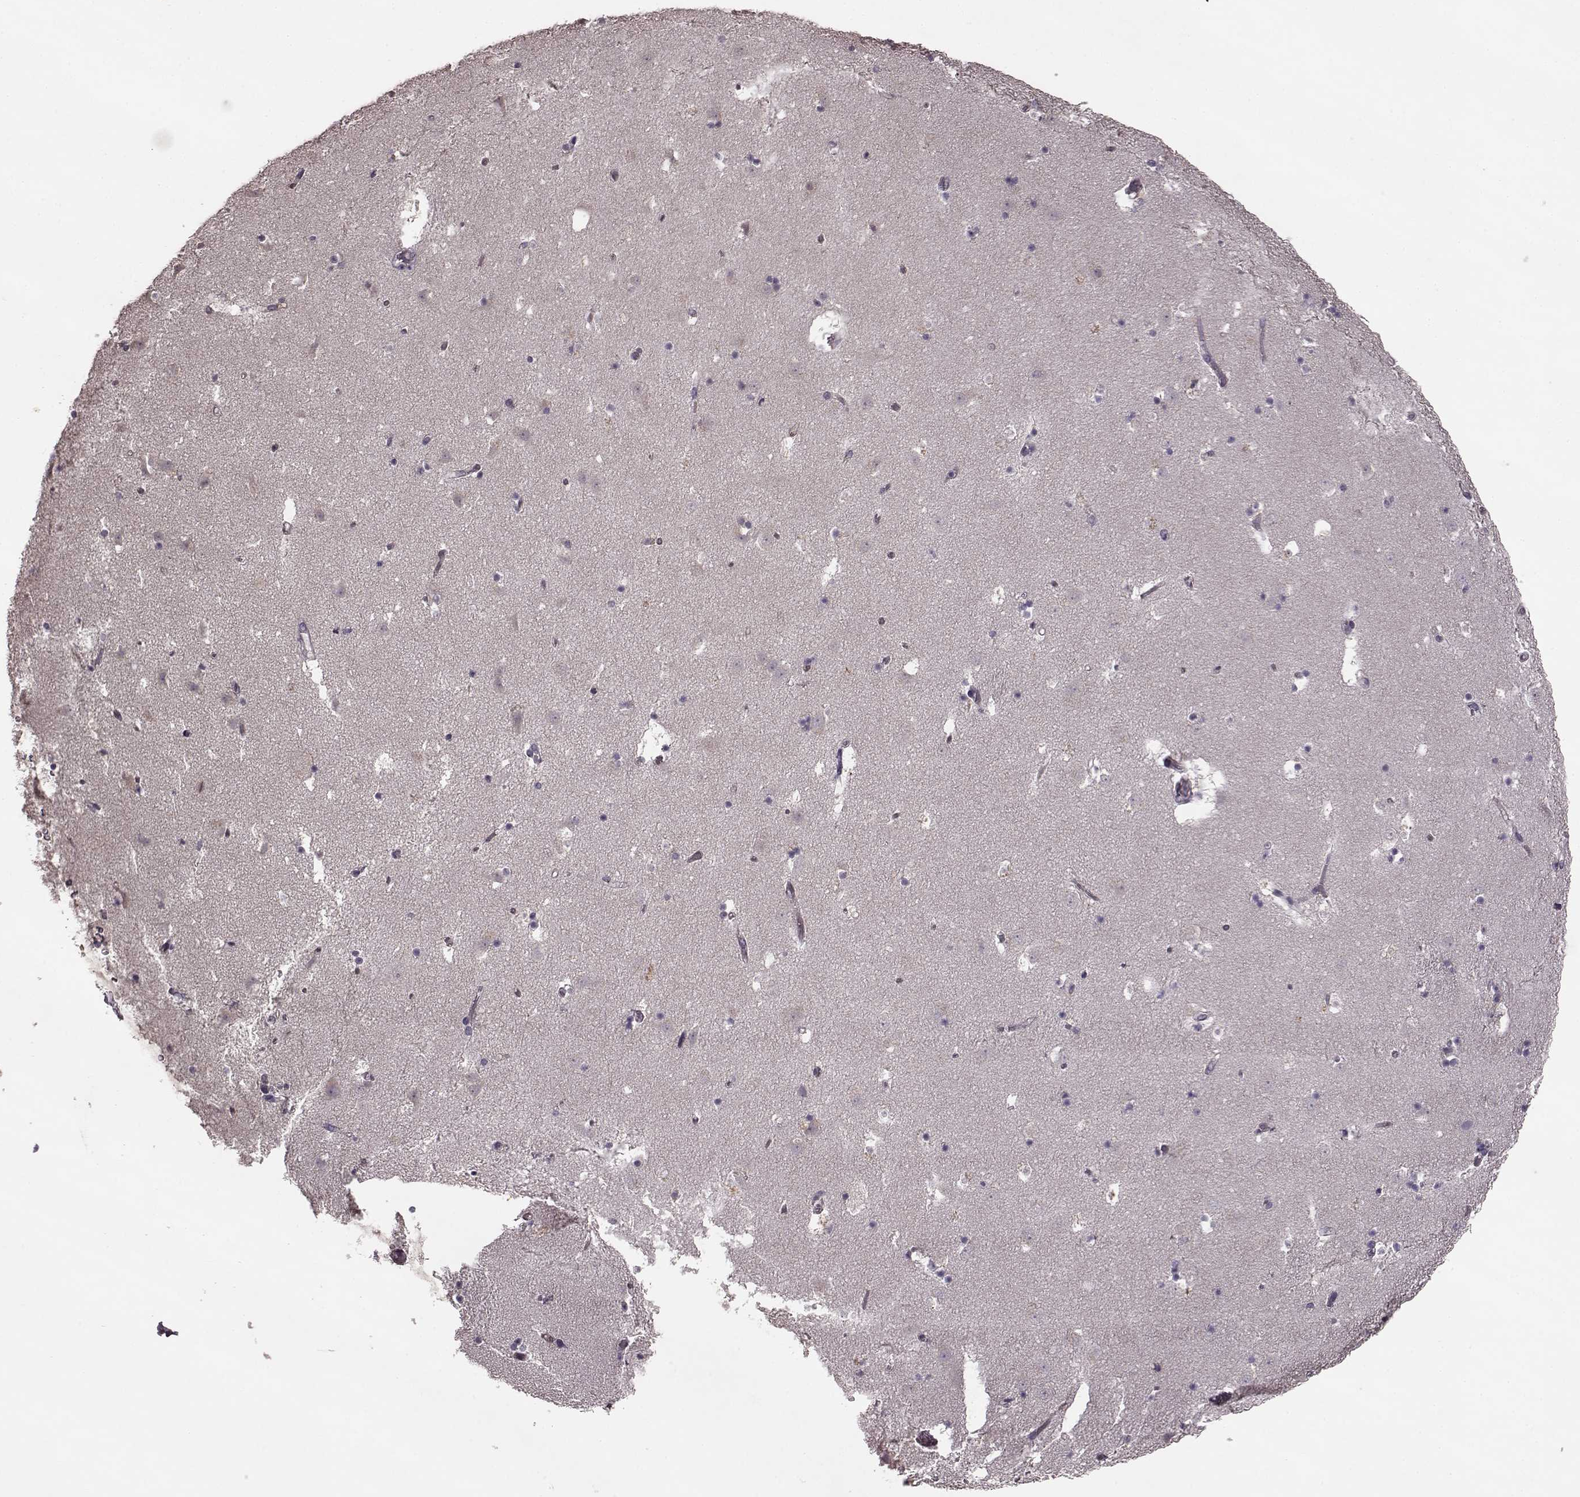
{"staining": {"intensity": "negative", "quantity": "none", "location": "none"}, "tissue": "caudate", "cell_type": "Glial cells", "image_type": "normal", "snomed": [{"axis": "morphology", "description": "Normal tissue, NOS"}, {"axis": "topography", "description": "Lateral ventricle wall"}], "caption": "High magnification brightfield microscopy of benign caudate stained with DAB (brown) and counterstained with hematoxylin (blue): glial cells show no significant positivity. (Stains: DAB IHC with hematoxylin counter stain, Microscopy: brightfield microscopy at high magnification).", "gene": "SLC52A3", "patient": {"sex": "female", "age": 42}}